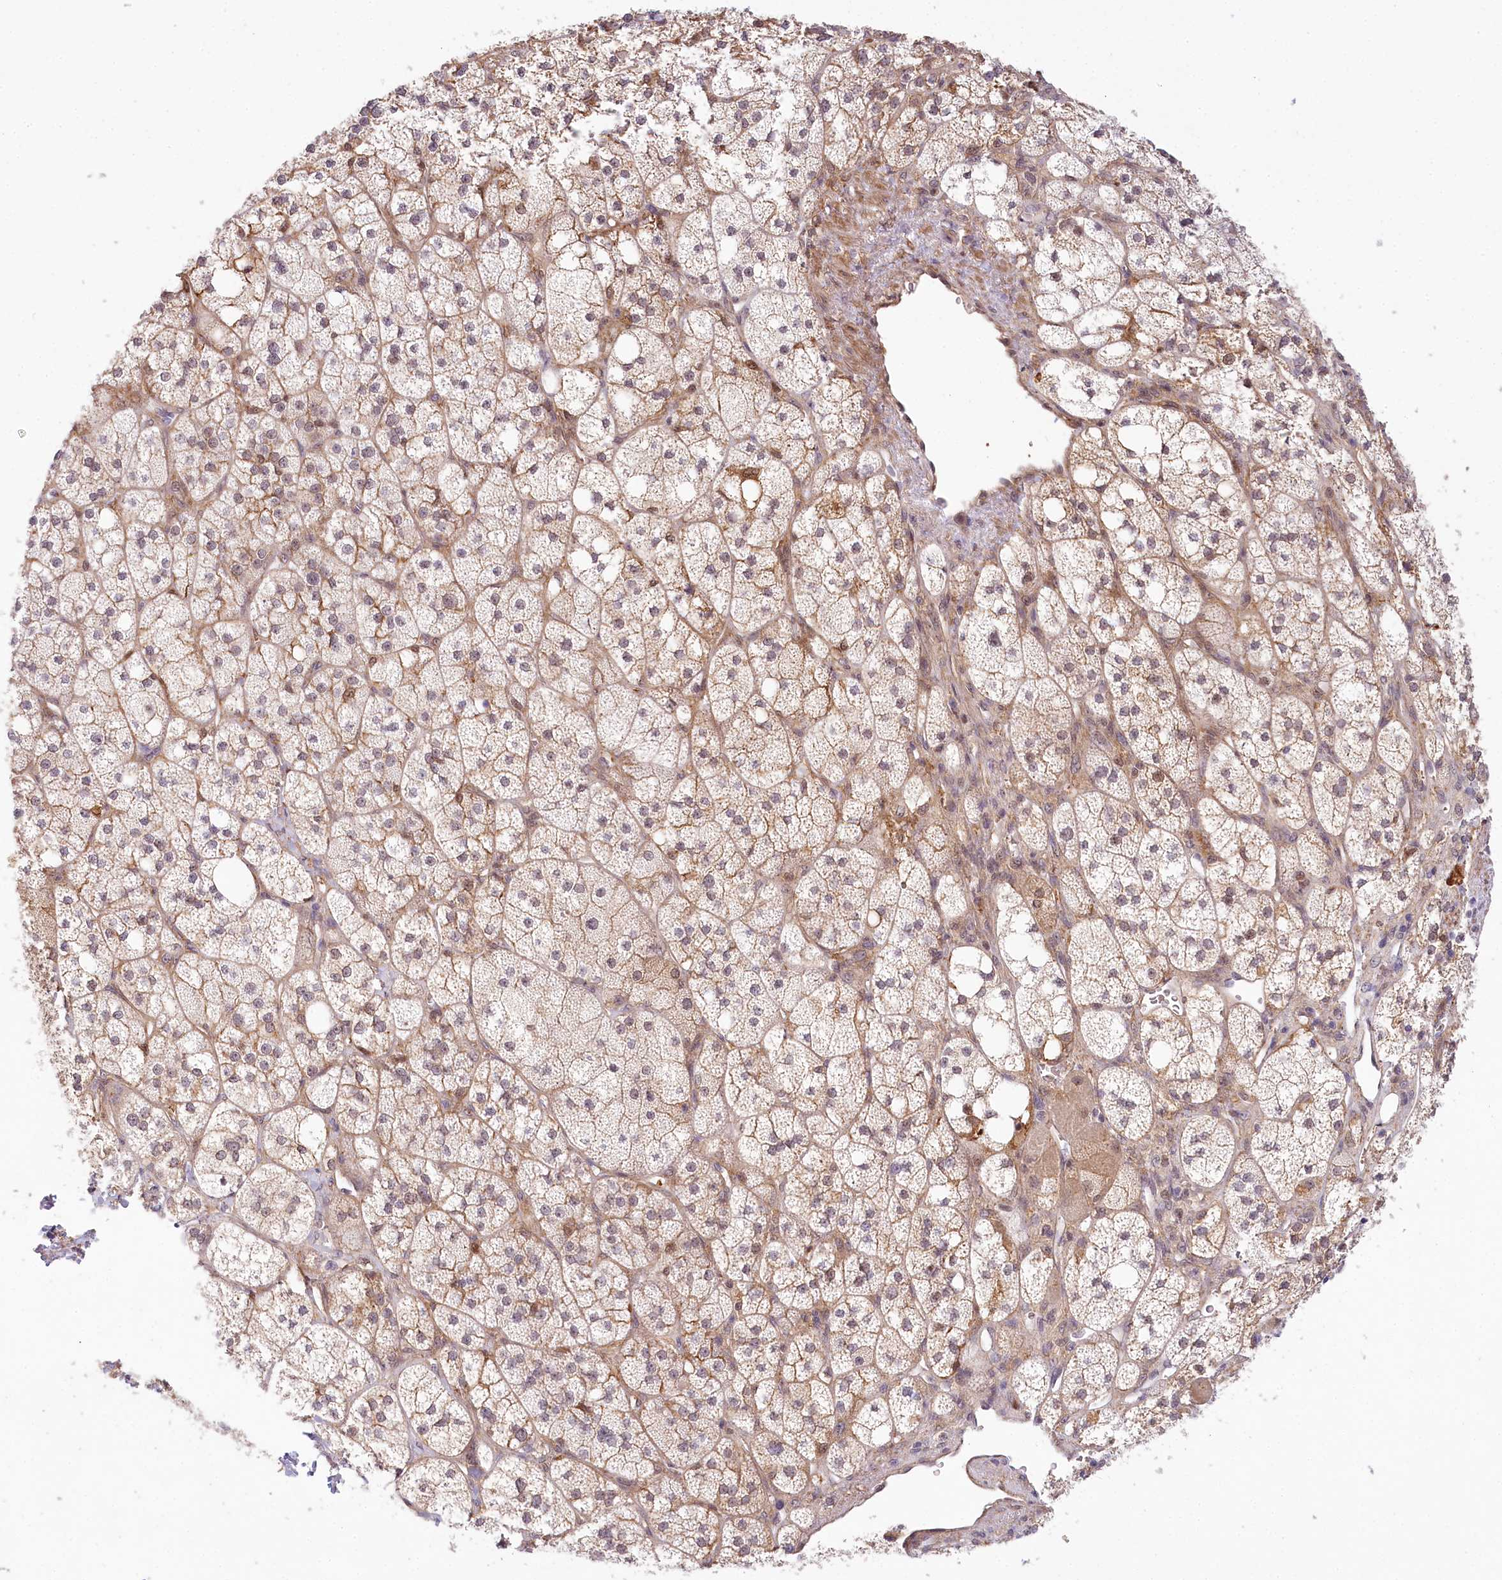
{"staining": {"intensity": "weak", "quantity": "25%-75%", "location": "cytoplasmic/membranous"}, "tissue": "adrenal gland", "cell_type": "Glandular cells", "image_type": "normal", "snomed": [{"axis": "morphology", "description": "Normal tissue, NOS"}, {"axis": "topography", "description": "Adrenal gland"}], "caption": "Approximately 25%-75% of glandular cells in normal human adrenal gland display weak cytoplasmic/membranous protein positivity as visualized by brown immunohistochemical staining.", "gene": "TUBGCP2", "patient": {"sex": "male", "age": 61}}